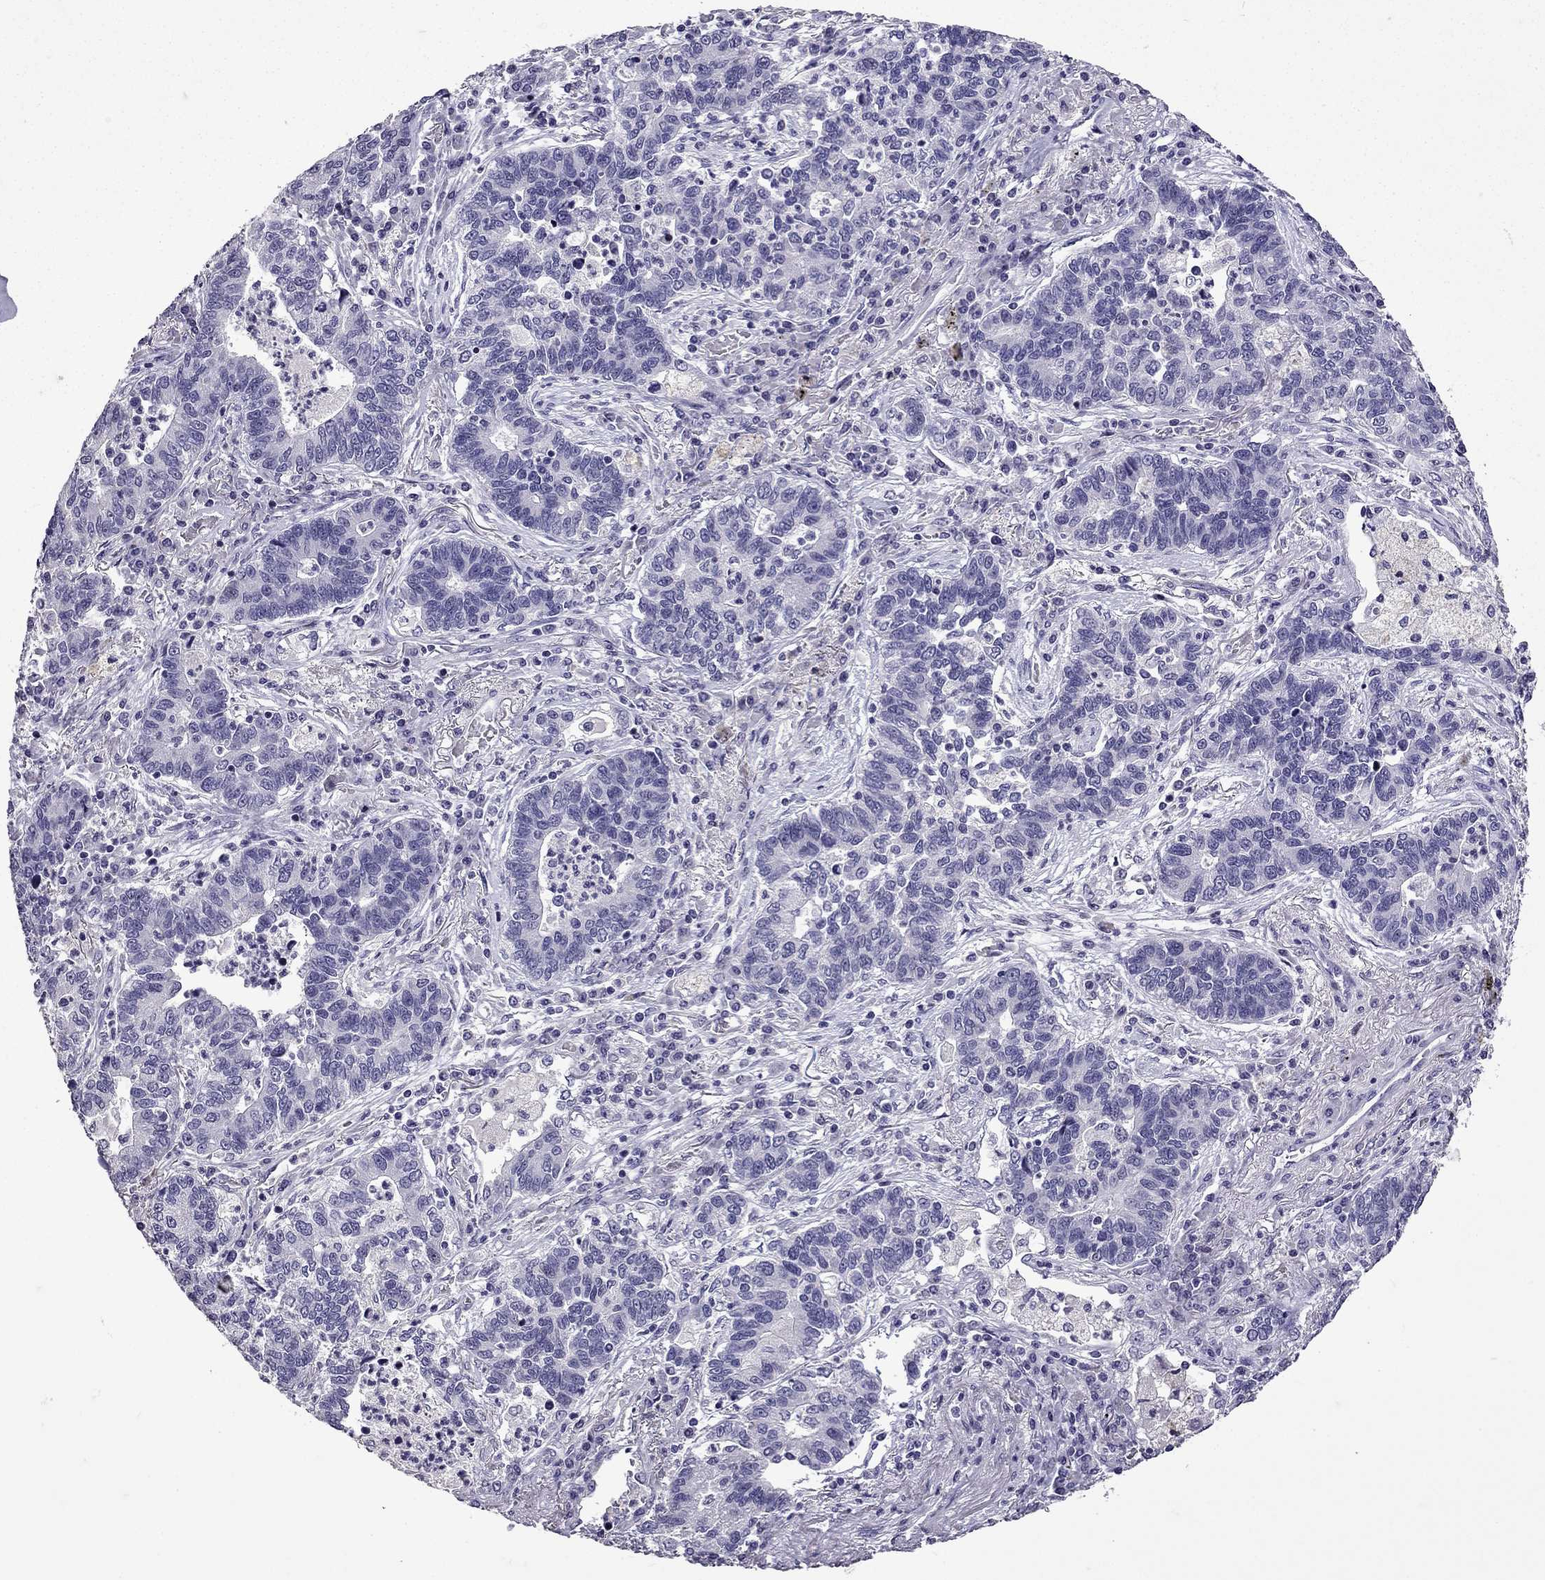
{"staining": {"intensity": "negative", "quantity": "none", "location": "none"}, "tissue": "lung cancer", "cell_type": "Tumor cells", "image_type": "cancer", "snomed": [{"axis": "morphology", "description": "Adenocarcinoma, NOS"}, {"axis": "topography", "description": "Lung"}], "caption": "High power microscopy micrograph of an immunohistochemistry (IHC) photomicrograph of adenocarcinoma (lung), revealing no significant positivity in tumor cells. Brightfield microscopy of immunohistochemistry (IHC) stained with DAB (3,3'-diaminobenzidine) (brown) and hematoxylin (blue), captured at high magnification.", "gene": "TTN", "patient": {"sex": "female", "age": 57}}